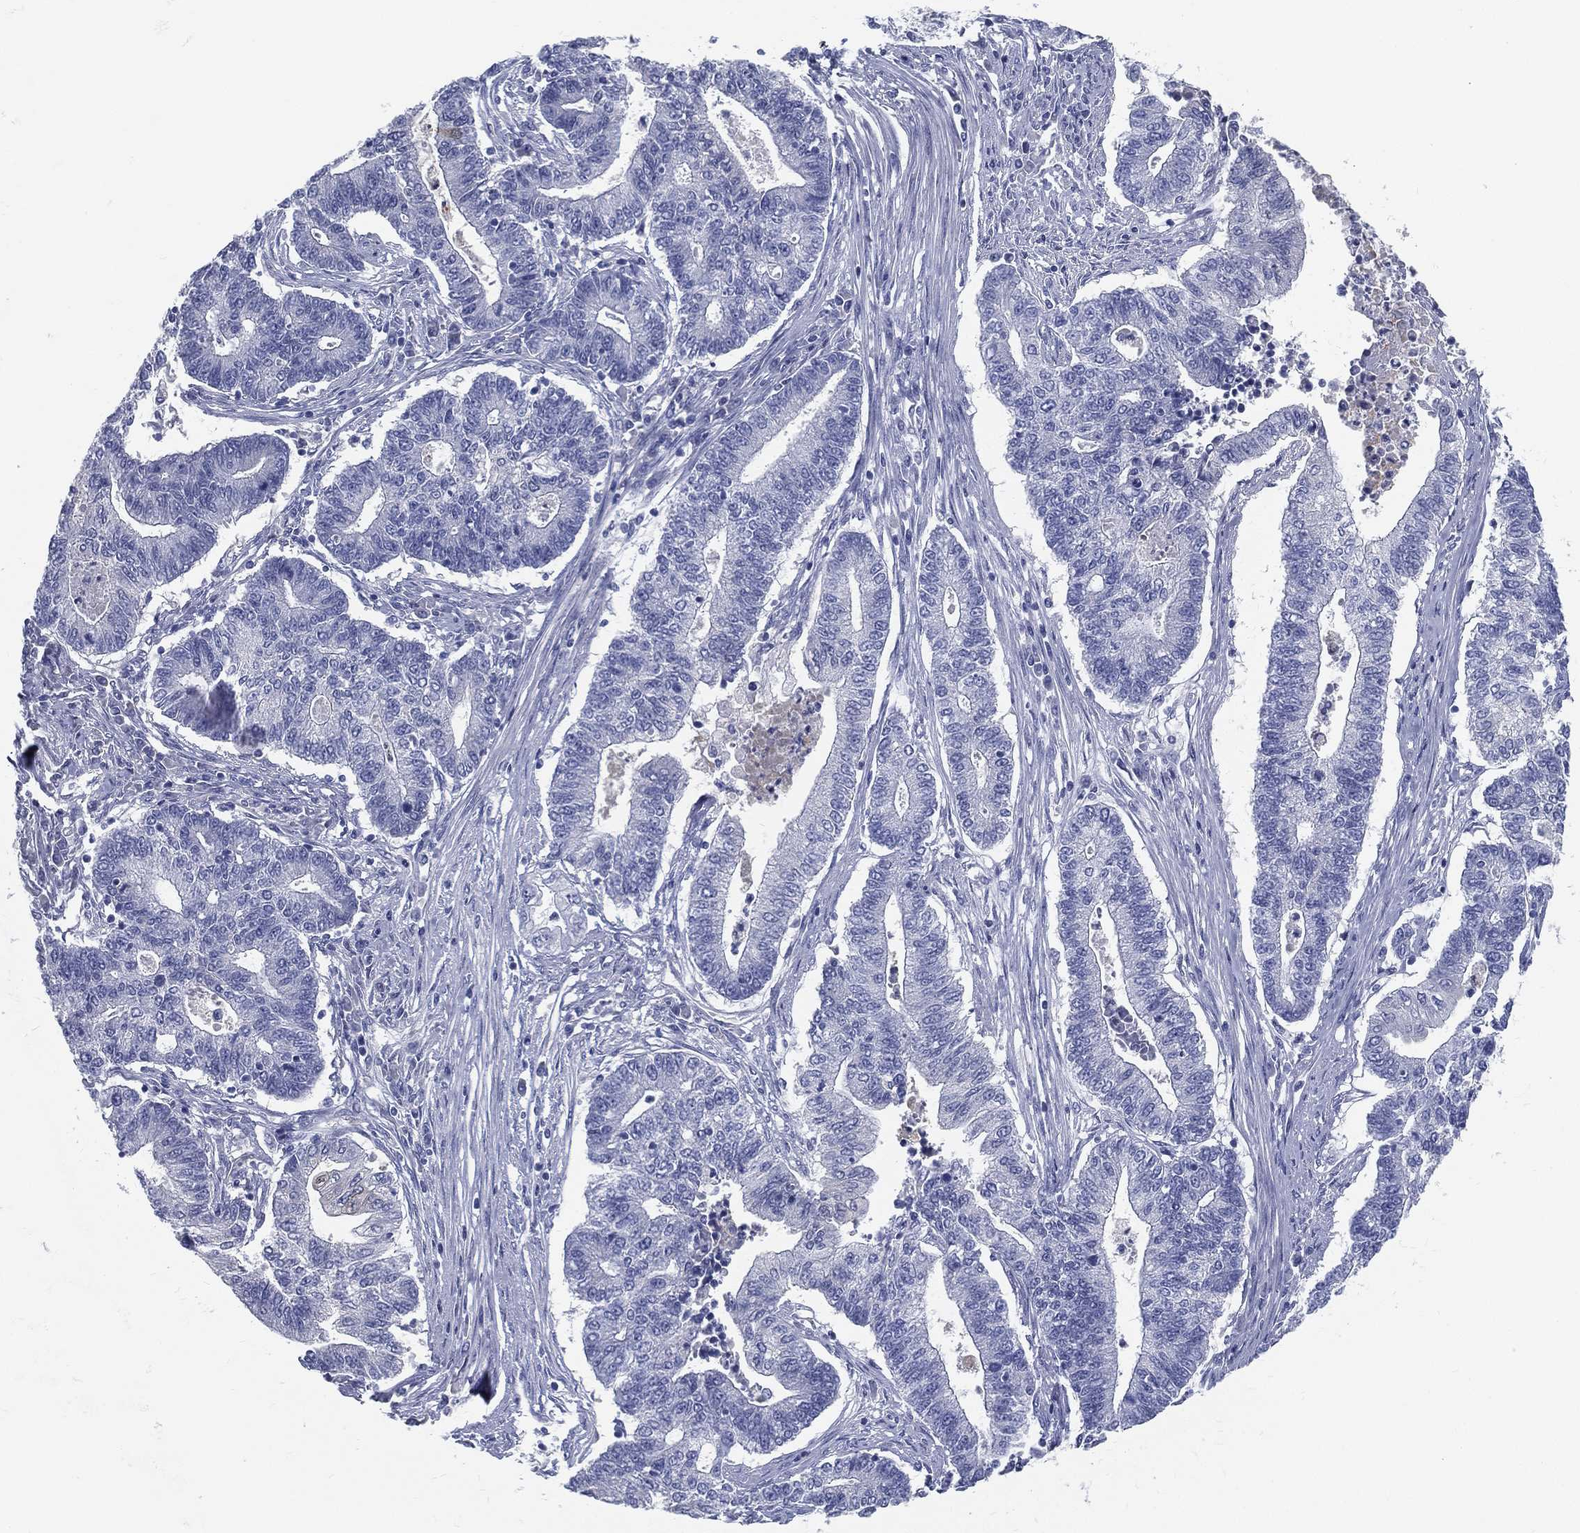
{"staining": {"intensity": "negative", "quantity": "none", "location": "none"}, "tissue": "endometrial cancer", "cell_type": "Tumor cells", "image_type": "cancer", "snomed": [{"axis": "morphology", "description": "Adenocarcinoma, NOS"}, {"axis": "topography", "description": "Uterus"}, {"axis": "topography", "description": "Endometrium"}], "caption": "IHC of human endometrial cancer reveals no expression in tumor cells.", "gene": "STS", "patient": {"sex": "female", "age": 54}}